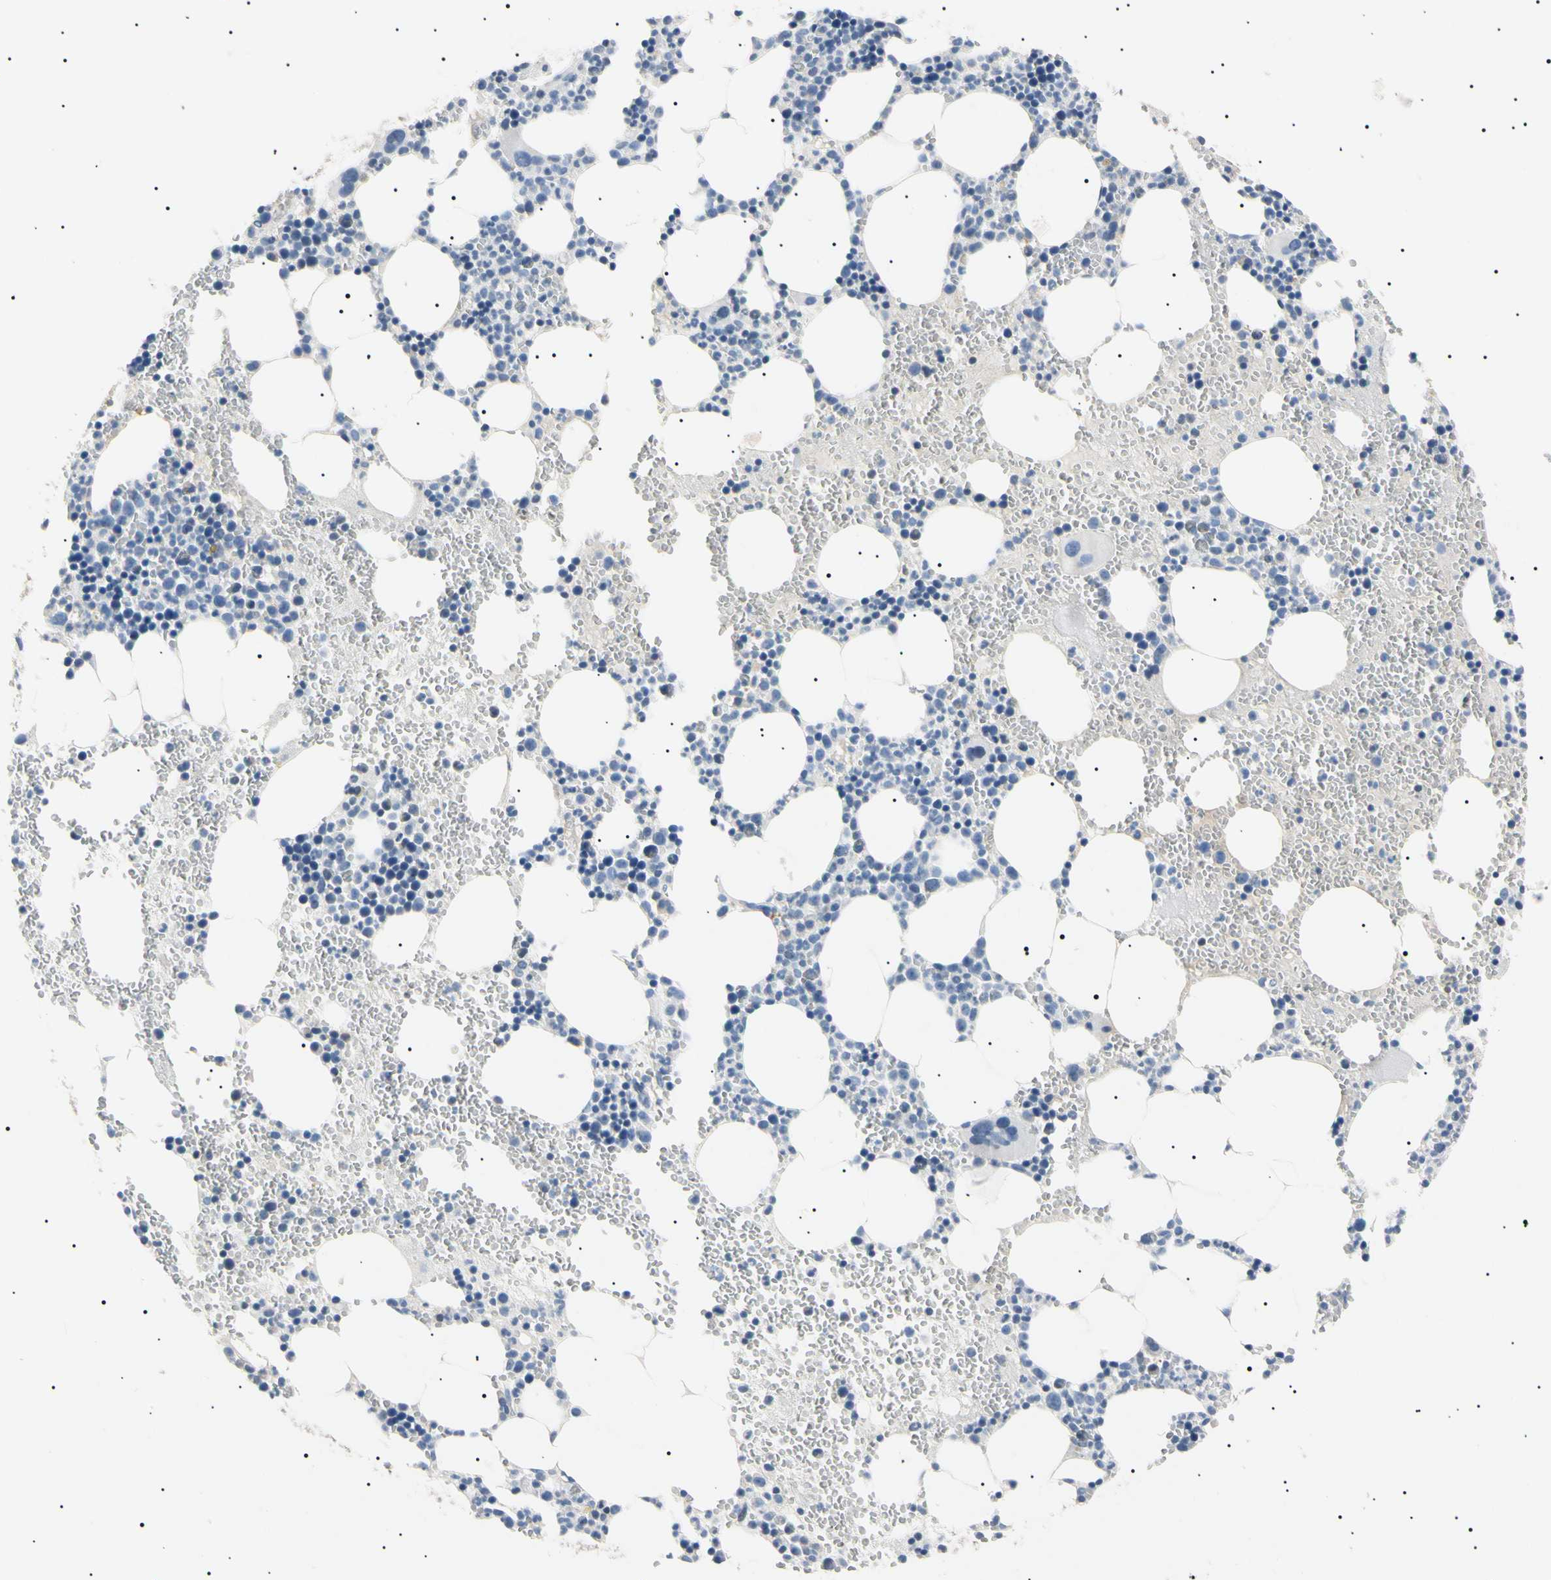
{"staining": {"intensity": "negative", "quantity": "none", "location": "none"}, "tissue": "bone marrow", "cell_type": "Hematopoietic cells", "image_type": "normal", "snomed": [{"axis": "morphology", "description": "Normal tissue, NOS"}, {"axis": "morphology", "description": "Inflammation, NOS"}, {"axis": "topography", "description": "Bone marrow"}], "caption": "A photomicrograph of bone marrow stained for a protein displays no brown staining in hematopoietic cells. (Brightfield microscopy of DAB (3,3'-diaminobenzidine) immunohistochemistry (IHC) at high magnification).", "gene": "CGB3", "patient": {"sex": "female", "age": 76}}